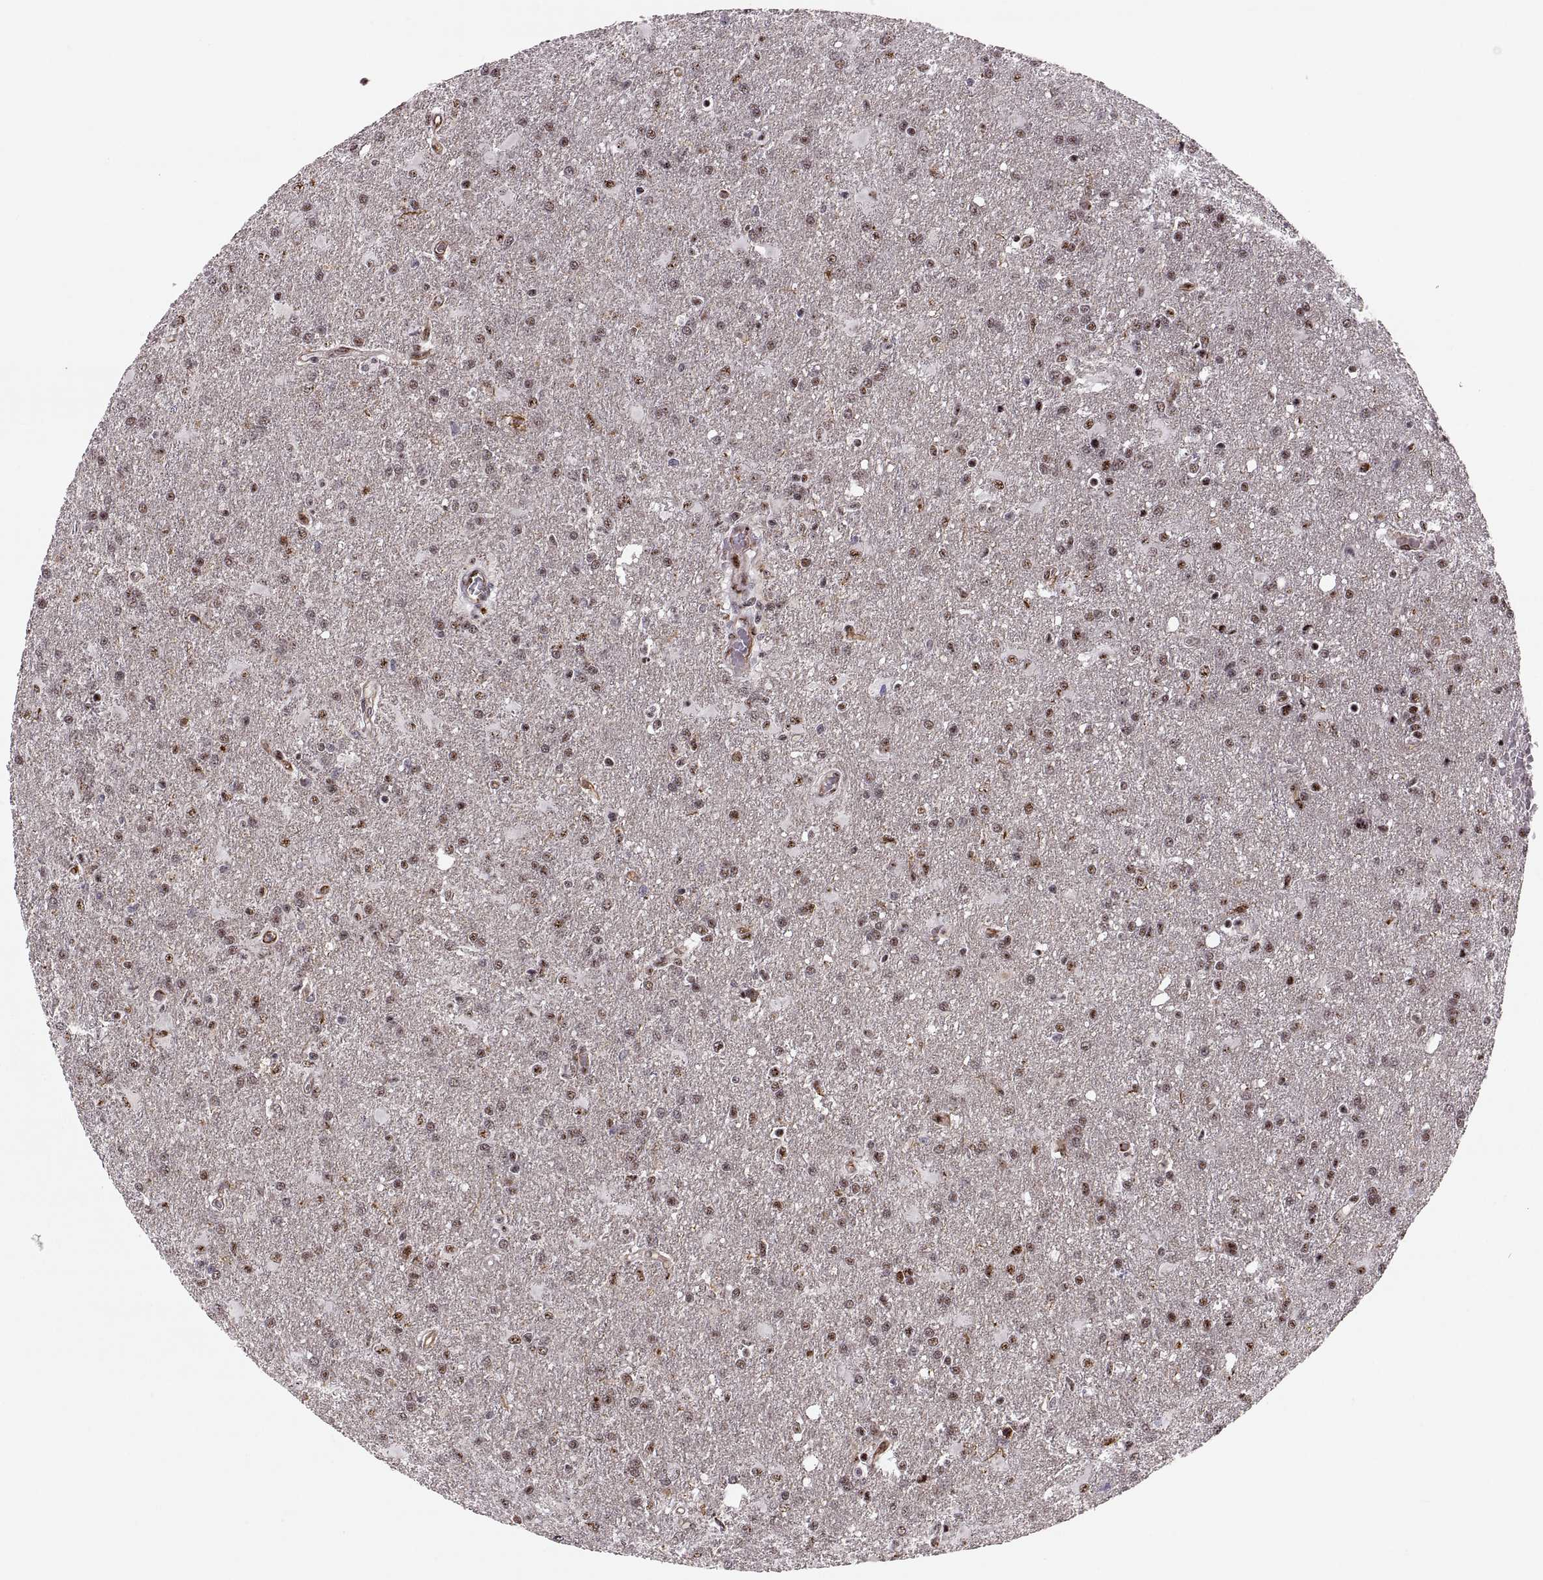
{"staining": {"intensity": "moderate", "quantity": "<25%", "location": "nuclear"}, "tissue": "glioma", "cell_type": "Tumor cells", "image_type": "cancer", "snomed": [{"axis": "morphology", "description": "Glioma, malignant, High grade"}, {"axis": "topography", "description": "Brain"}], "caption": "Protein analysis of high-grade glioma (malignant) tissue shows moderate nuclear positivity in about <25% of tumor cells.", "gene": "ZCCHC17", "patient": {"sex": "male", "age": 68}}